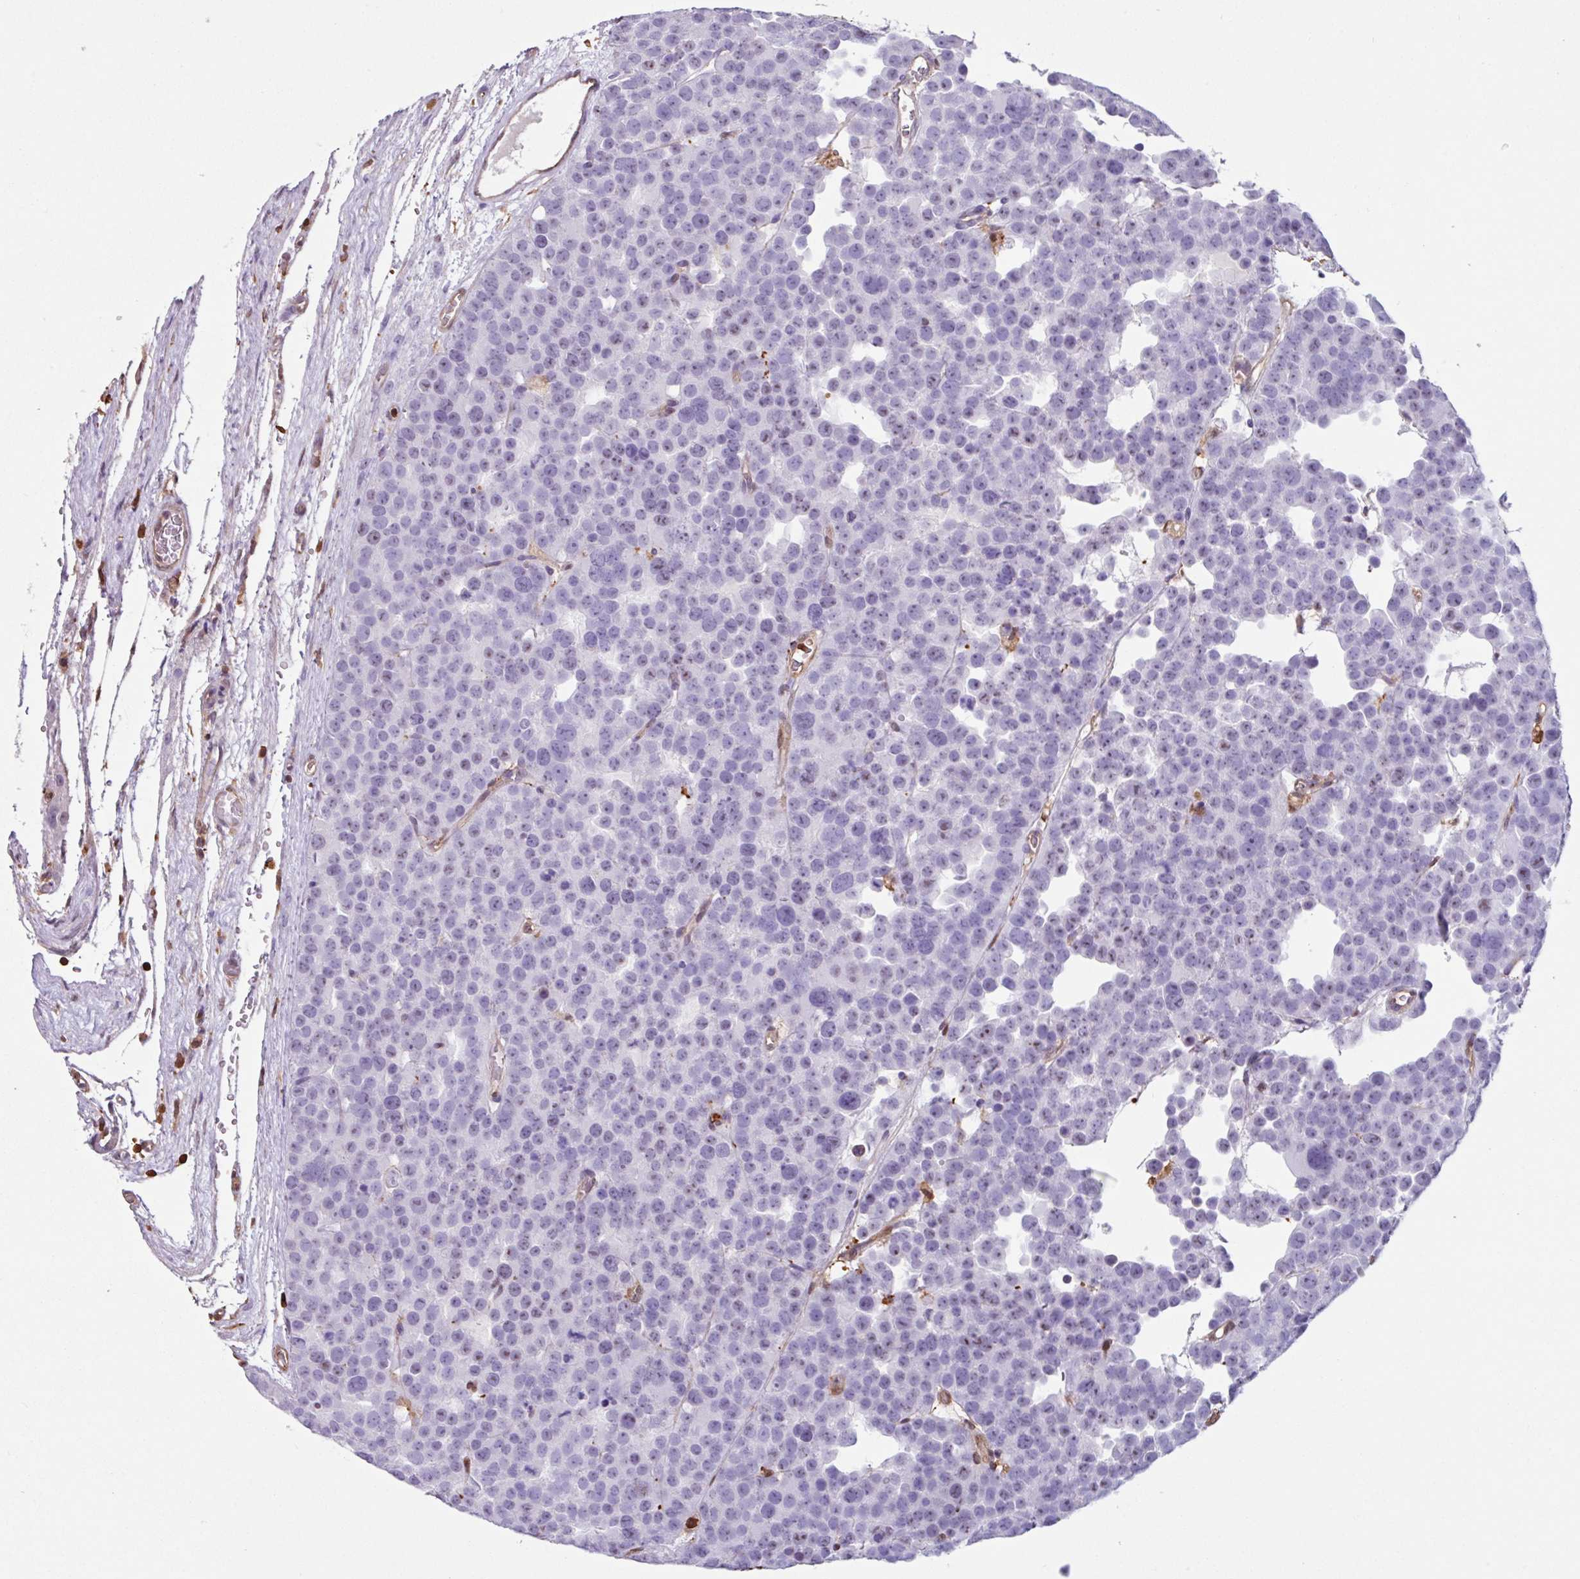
{"staining": {"intensity": "negative", "quantity": "none", "location": "none"}, "tissue": "testis cancer", "cell_type": "Tumor cells", "image_type": "cancer", "snomed": [{"axis": "morphology", "description": "Seminoma, NOS"}, {"axis": "topography", "description": "Testis"}], "caption": "Immunohistochemistry (IHC) image of neoplastic tissue: human seminoma (testis) stained with DAB (3,3'-diaminobenzidine) displays no significant protein staining in tumor cells.", "gene": "ARHGDIB", "patient": {"sex": "male", "age": 71}}